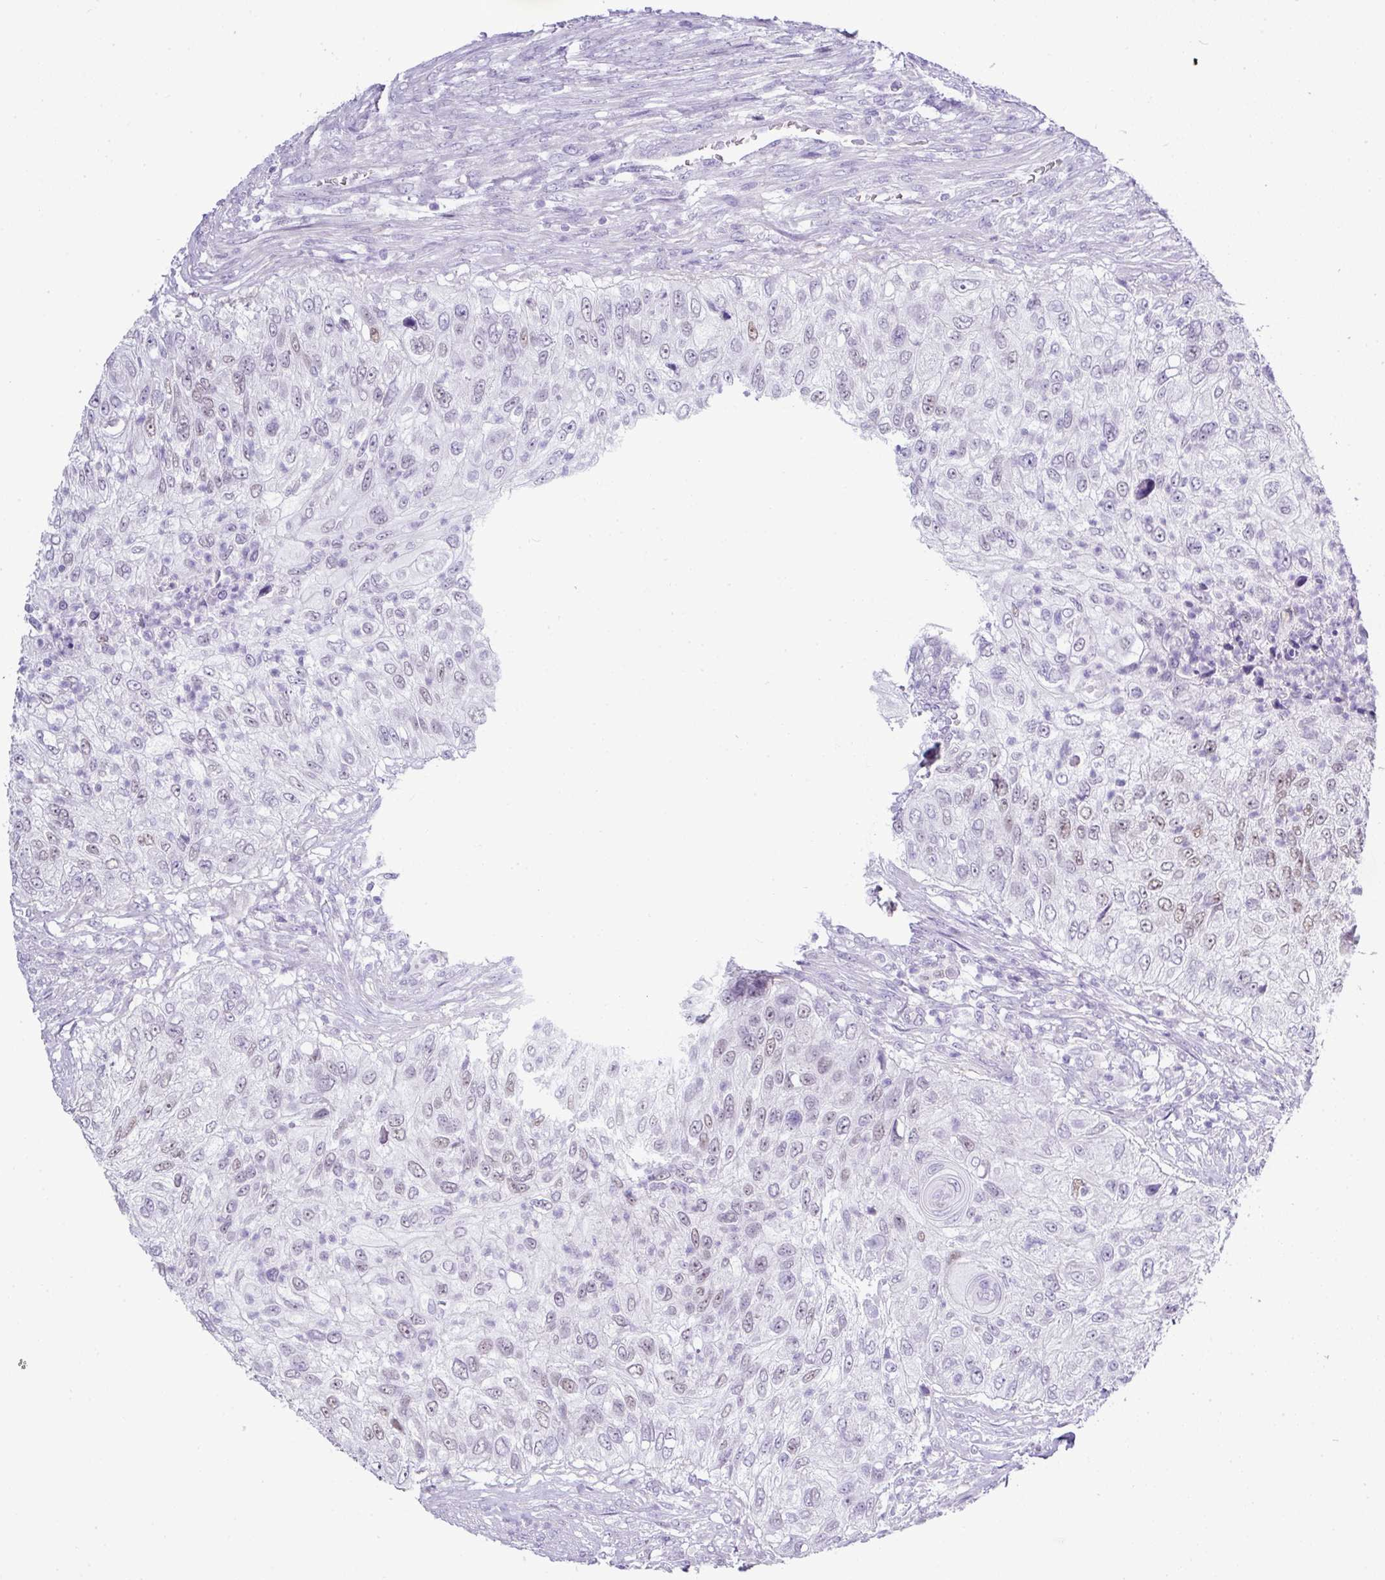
{"staining": {"intensity": "weak", "quantity": "25%-75%", "location": "nuclear"}, "tissue": "urothelial cancer", "cell_type": "Tumor cells", "image_type": "cancer", "snomed": [{"axis": "morphology", "description": "Urothelial carcinoma, High grade"}, {"axis": "topography", "description": "Urinary bladder"}], "caption": "Immunohistochemical staining of human urothelial cancer exhibits weak nuclear protein positivity in about 25%-75% of tumor cells.", "gene": "BCL11A", "patient": {"sex": "female", "age": 60}}